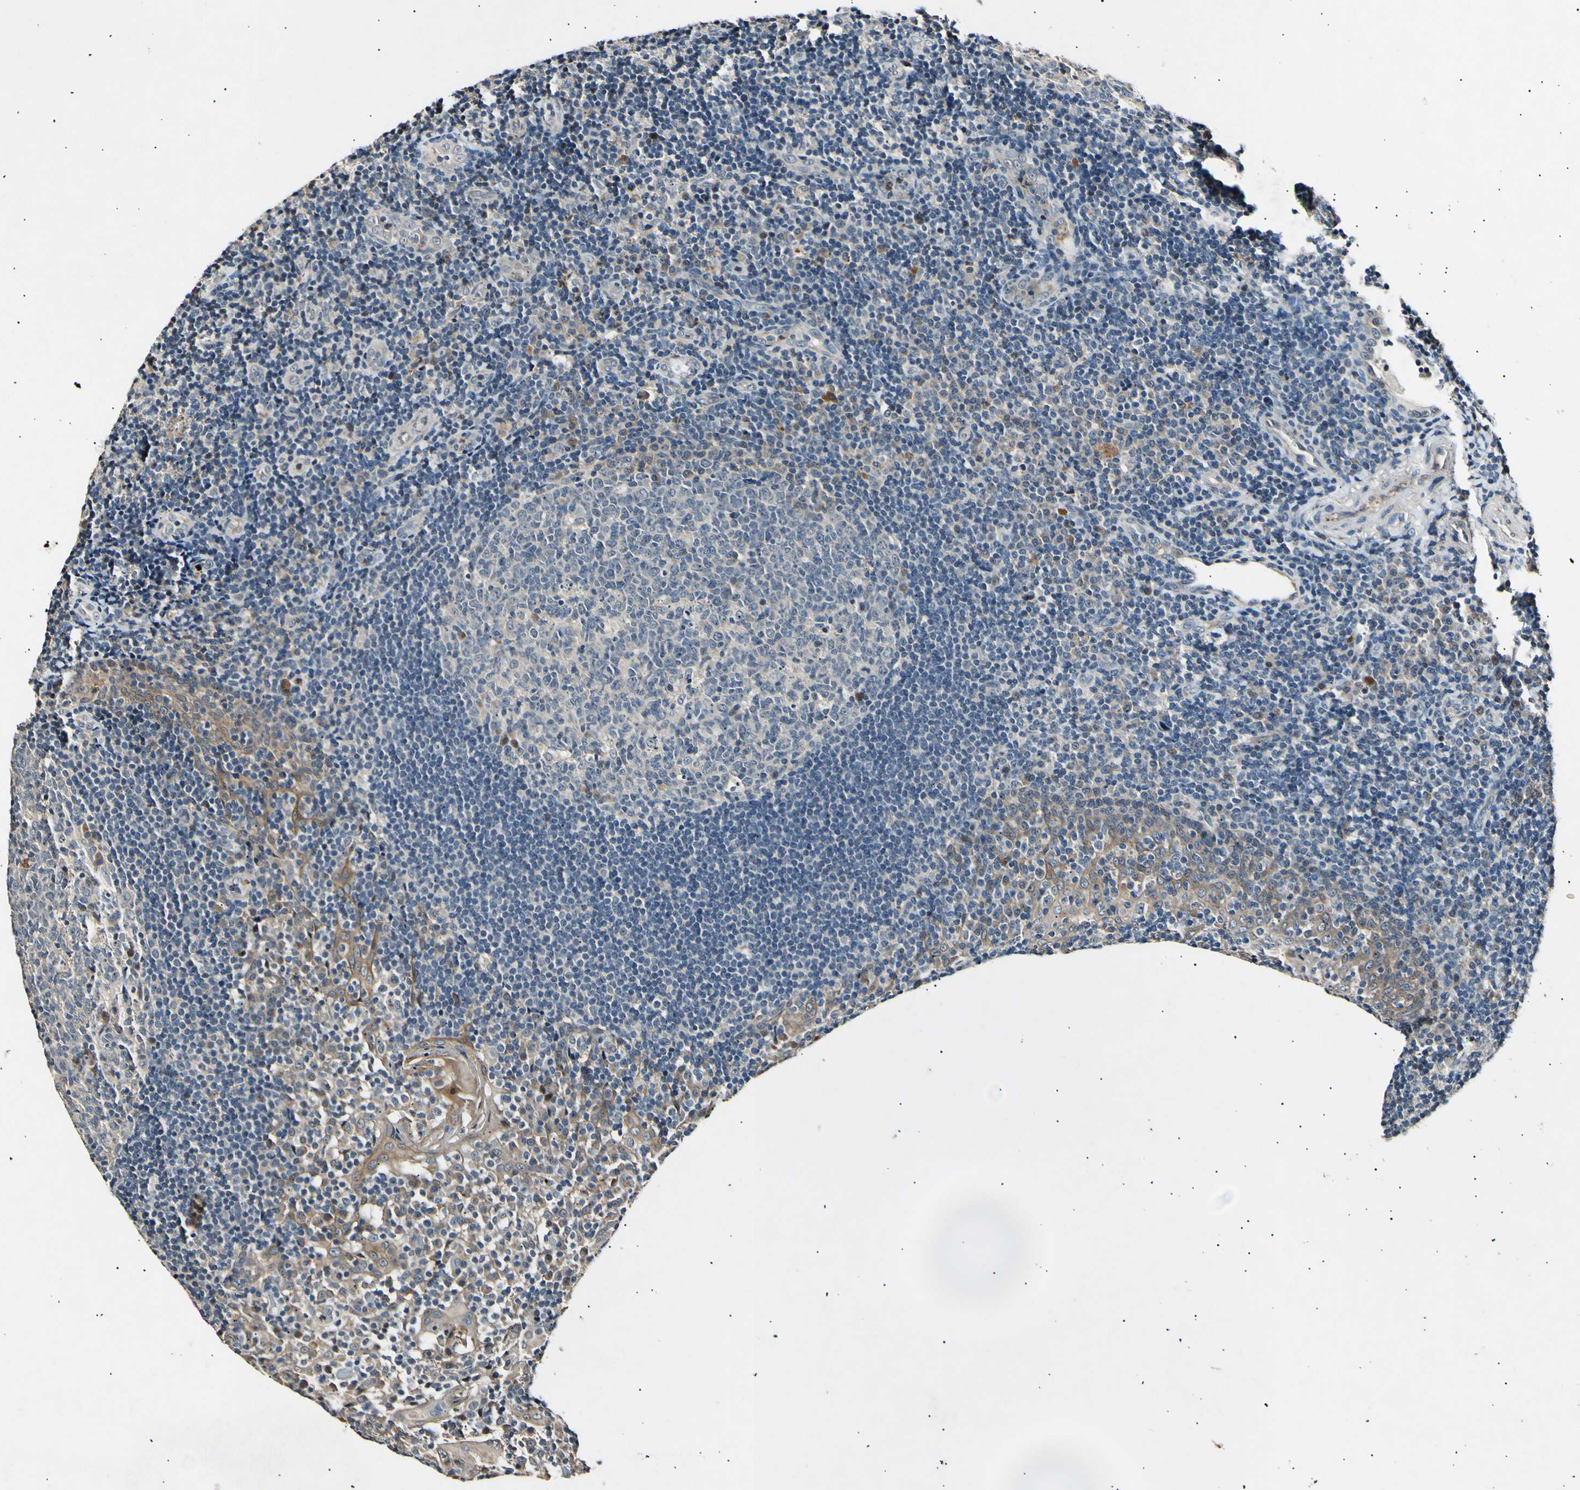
{"staining": {"intensity": "weak", "quantity": "<25%", "location": "cytoplasmic/membranous"}, "tissue": "tonsil", "cell_type": "Germinal center cells", "image_type": "normal", "snomed": [{"axis": "morphology", "description": "Normal tissue, NOS"}, {"axis": "topography", "description": "Tonsil"}], "caption": "Germinal center cells show no significant expression in unremarkable tonsil. (IHC, brightfield microscopy, high magnification).", "gene": "ADCY3", "patient": {"sex": "female", "age": 40}}